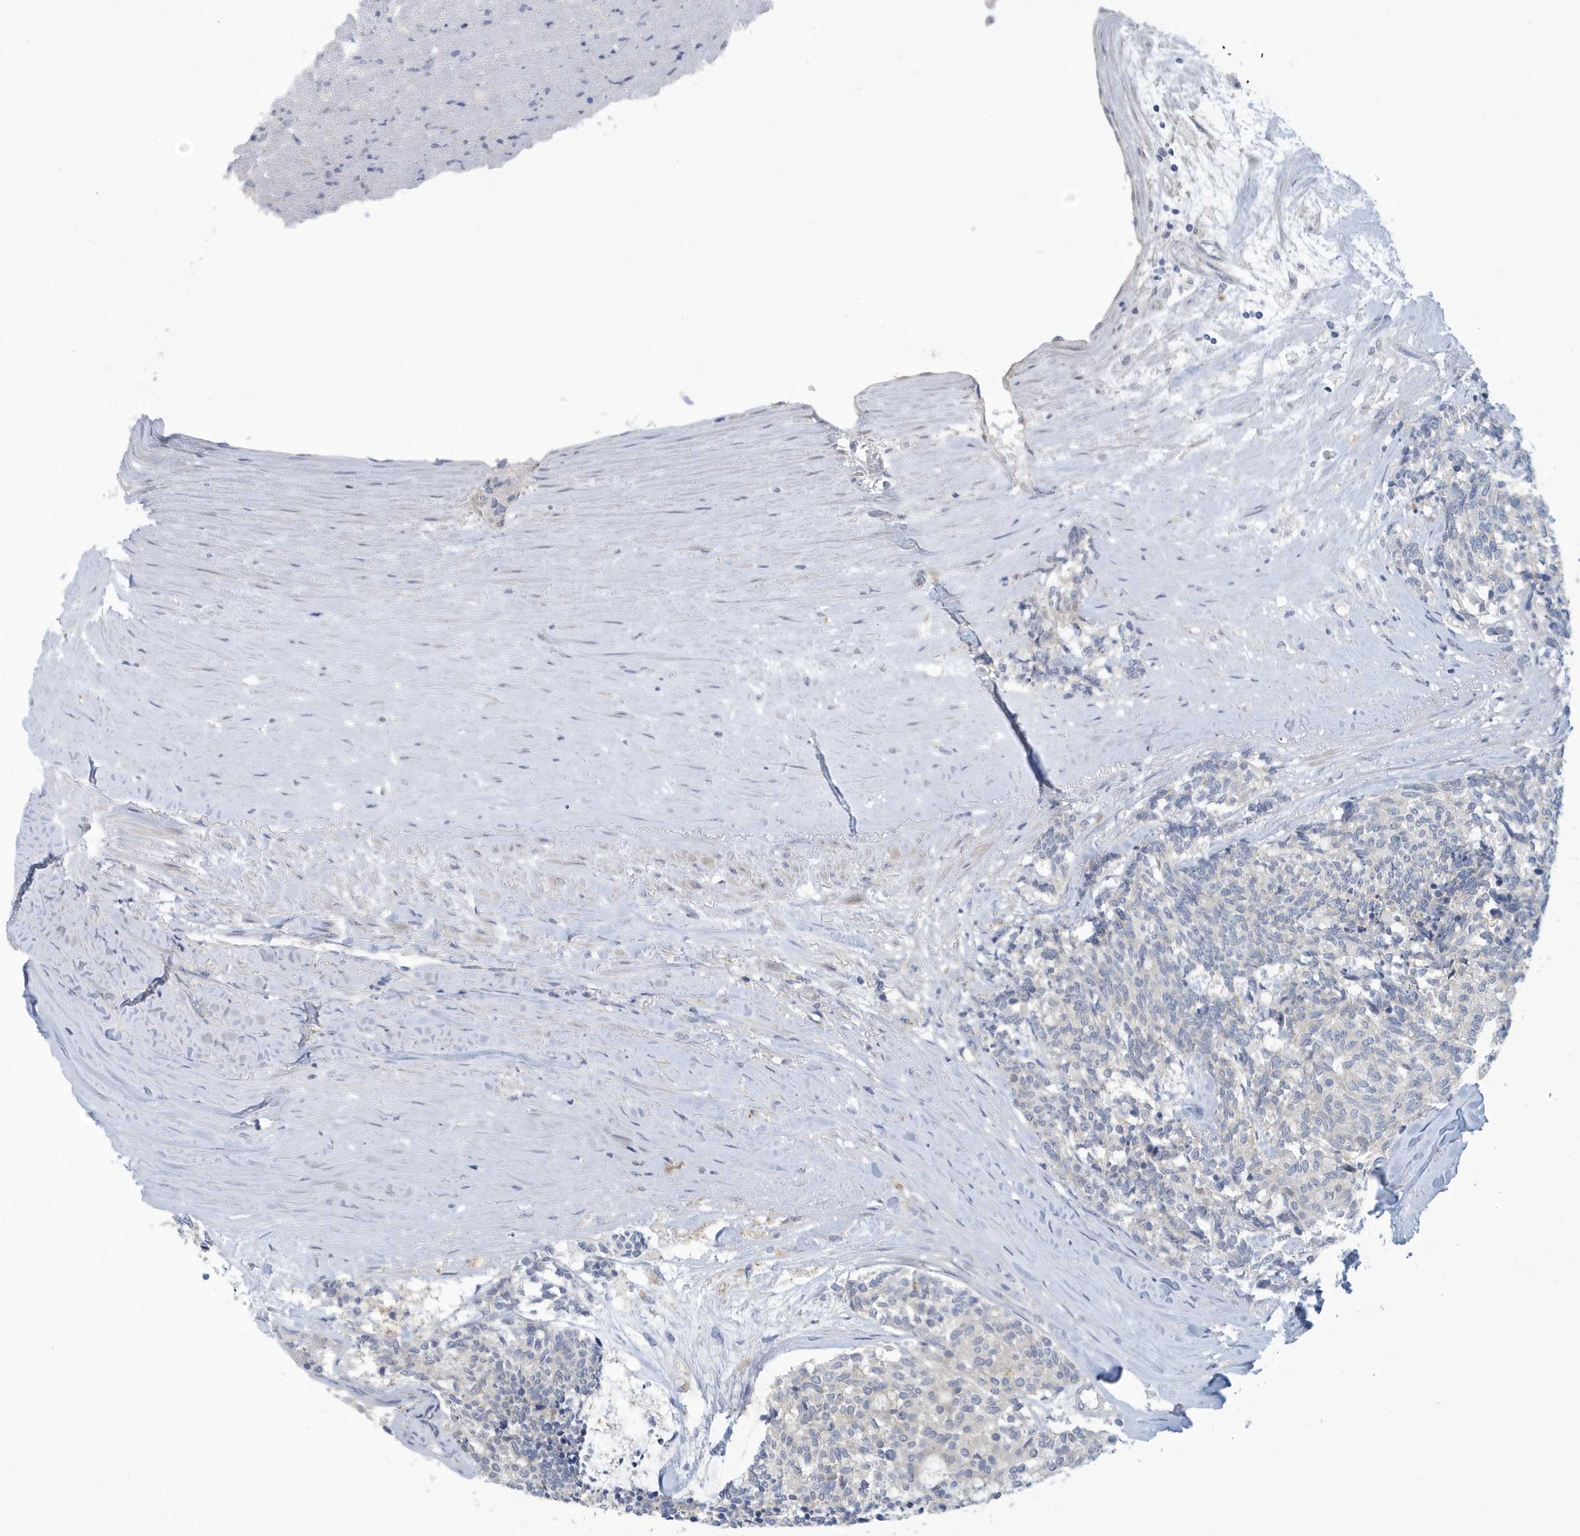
{"staining": {"intensity": "negative", "quantity": "none", "location": "none"}, "tissue": "carcinoid", "cell_type": "Tumor cells", "image_type": "cancer", "snomed": [{"axis": "morphology", "description": "Carcinoid, malignant, NOS"}, {"axis": "topography", "description": "Pancreas"}], "caption": "The micrograph displays no significant expression in tumor cells of carcinoid. The staining was performed using DAB to visualize the protein expression in brown, while the nuclei were stained in blue with hematoxylin (Magnification: 20x).", "gene": "VTA1", "patient": {"sex": "female", "age": 54}}